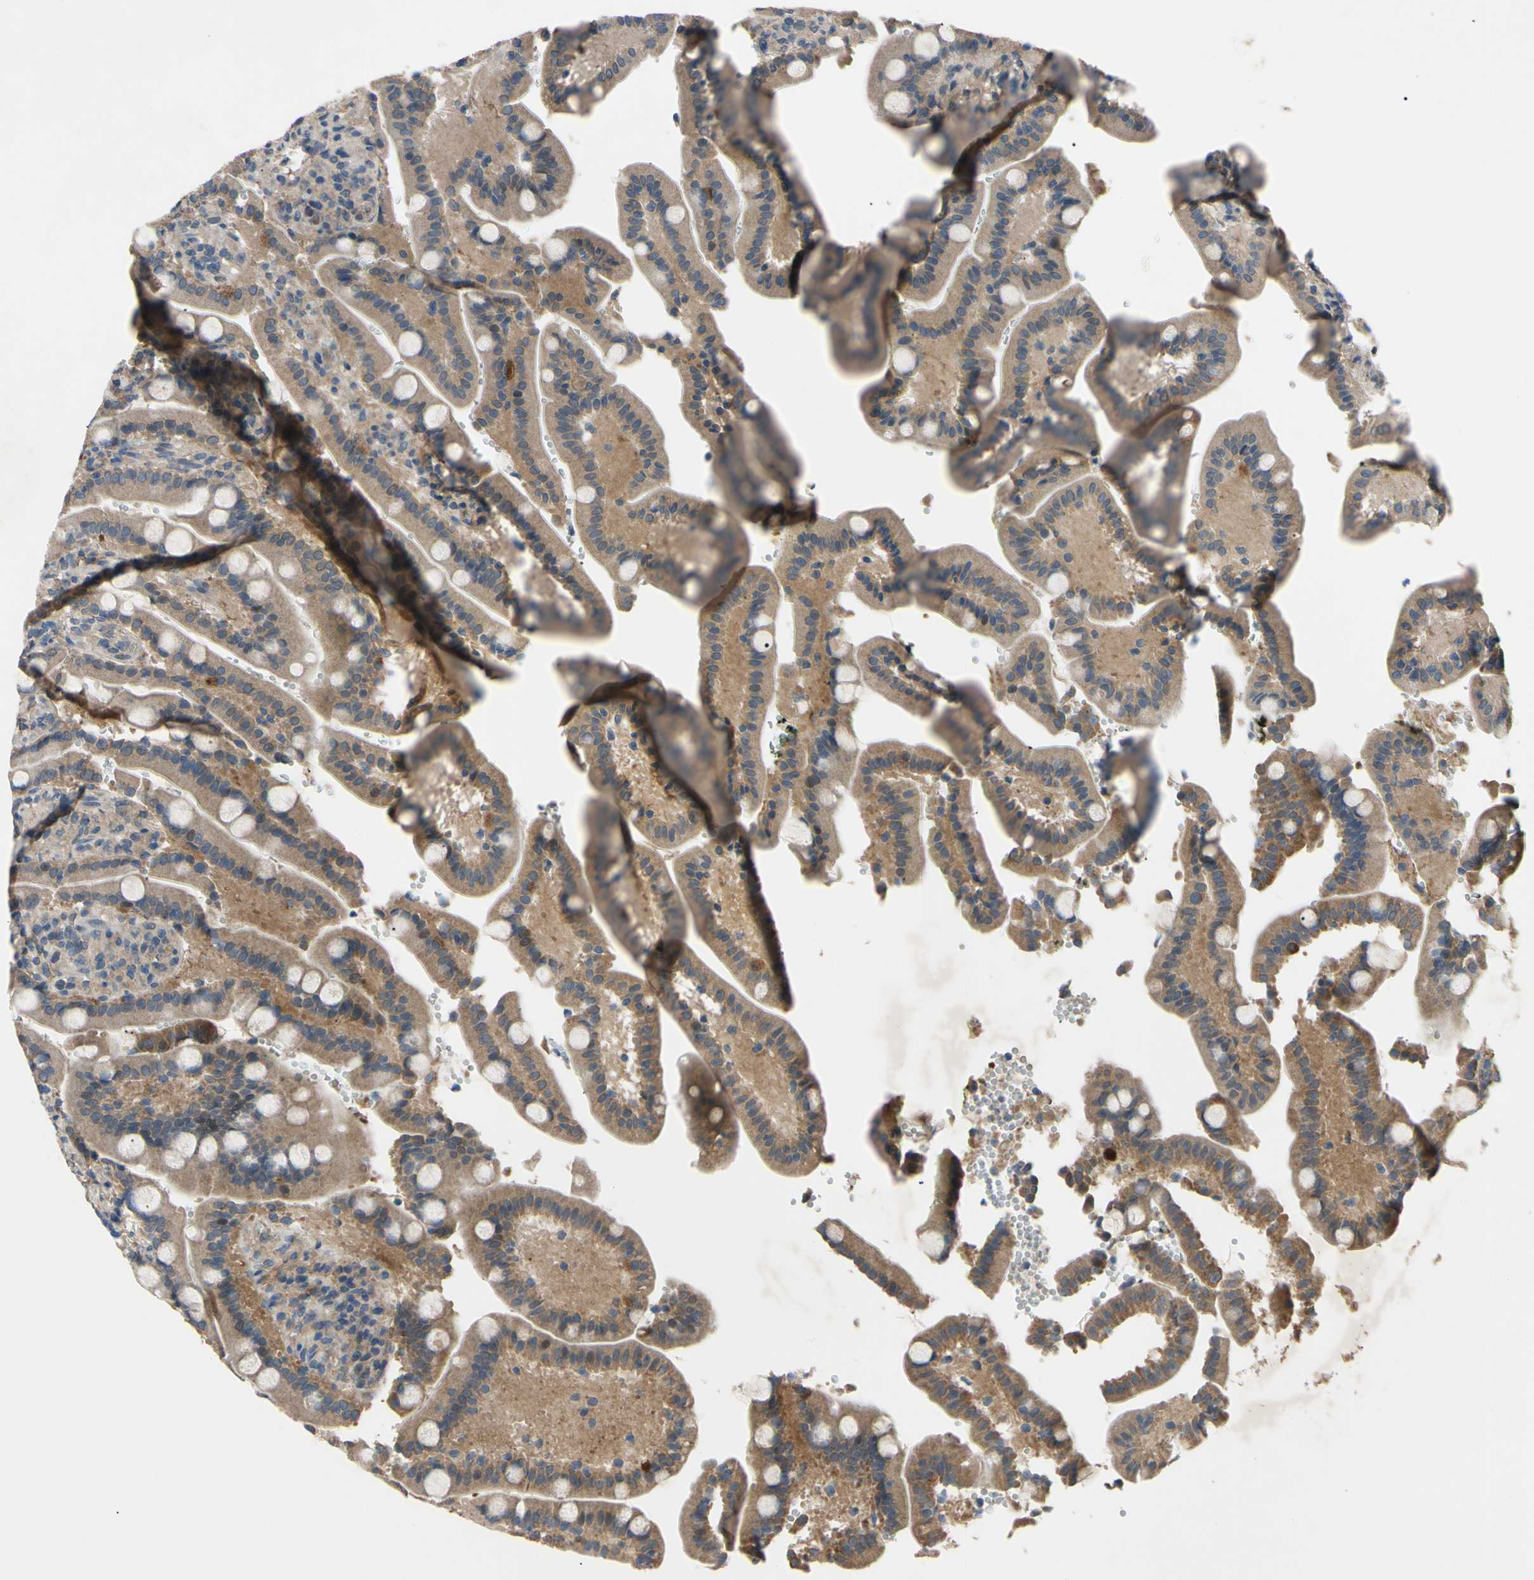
{"staining": {"intensity": "moderate", "quantity": ">75%", "location": "cytoplasmic/membranous"}, "tissue": "duodenum", "cell_type": "Glandular cells", "image_type": "normal", "snomed": [{"axis": "morphology", "description": "Normal tissue, NOS"}, {"axis": "topography", "description": "Small intestine, NOS"}], "caption": "Immunohistochemistry (IHC) (DAB (3,3'-diaminobenzidine)) staining of benign duodenum displays moderate cytoplasmic/membranous protein staining in approximately >75% of glandular cells. (IHC, brightfield microscopy, high magnification).", "gene": "HILPDA", "patient": {"sex": "female", "age": 71}}